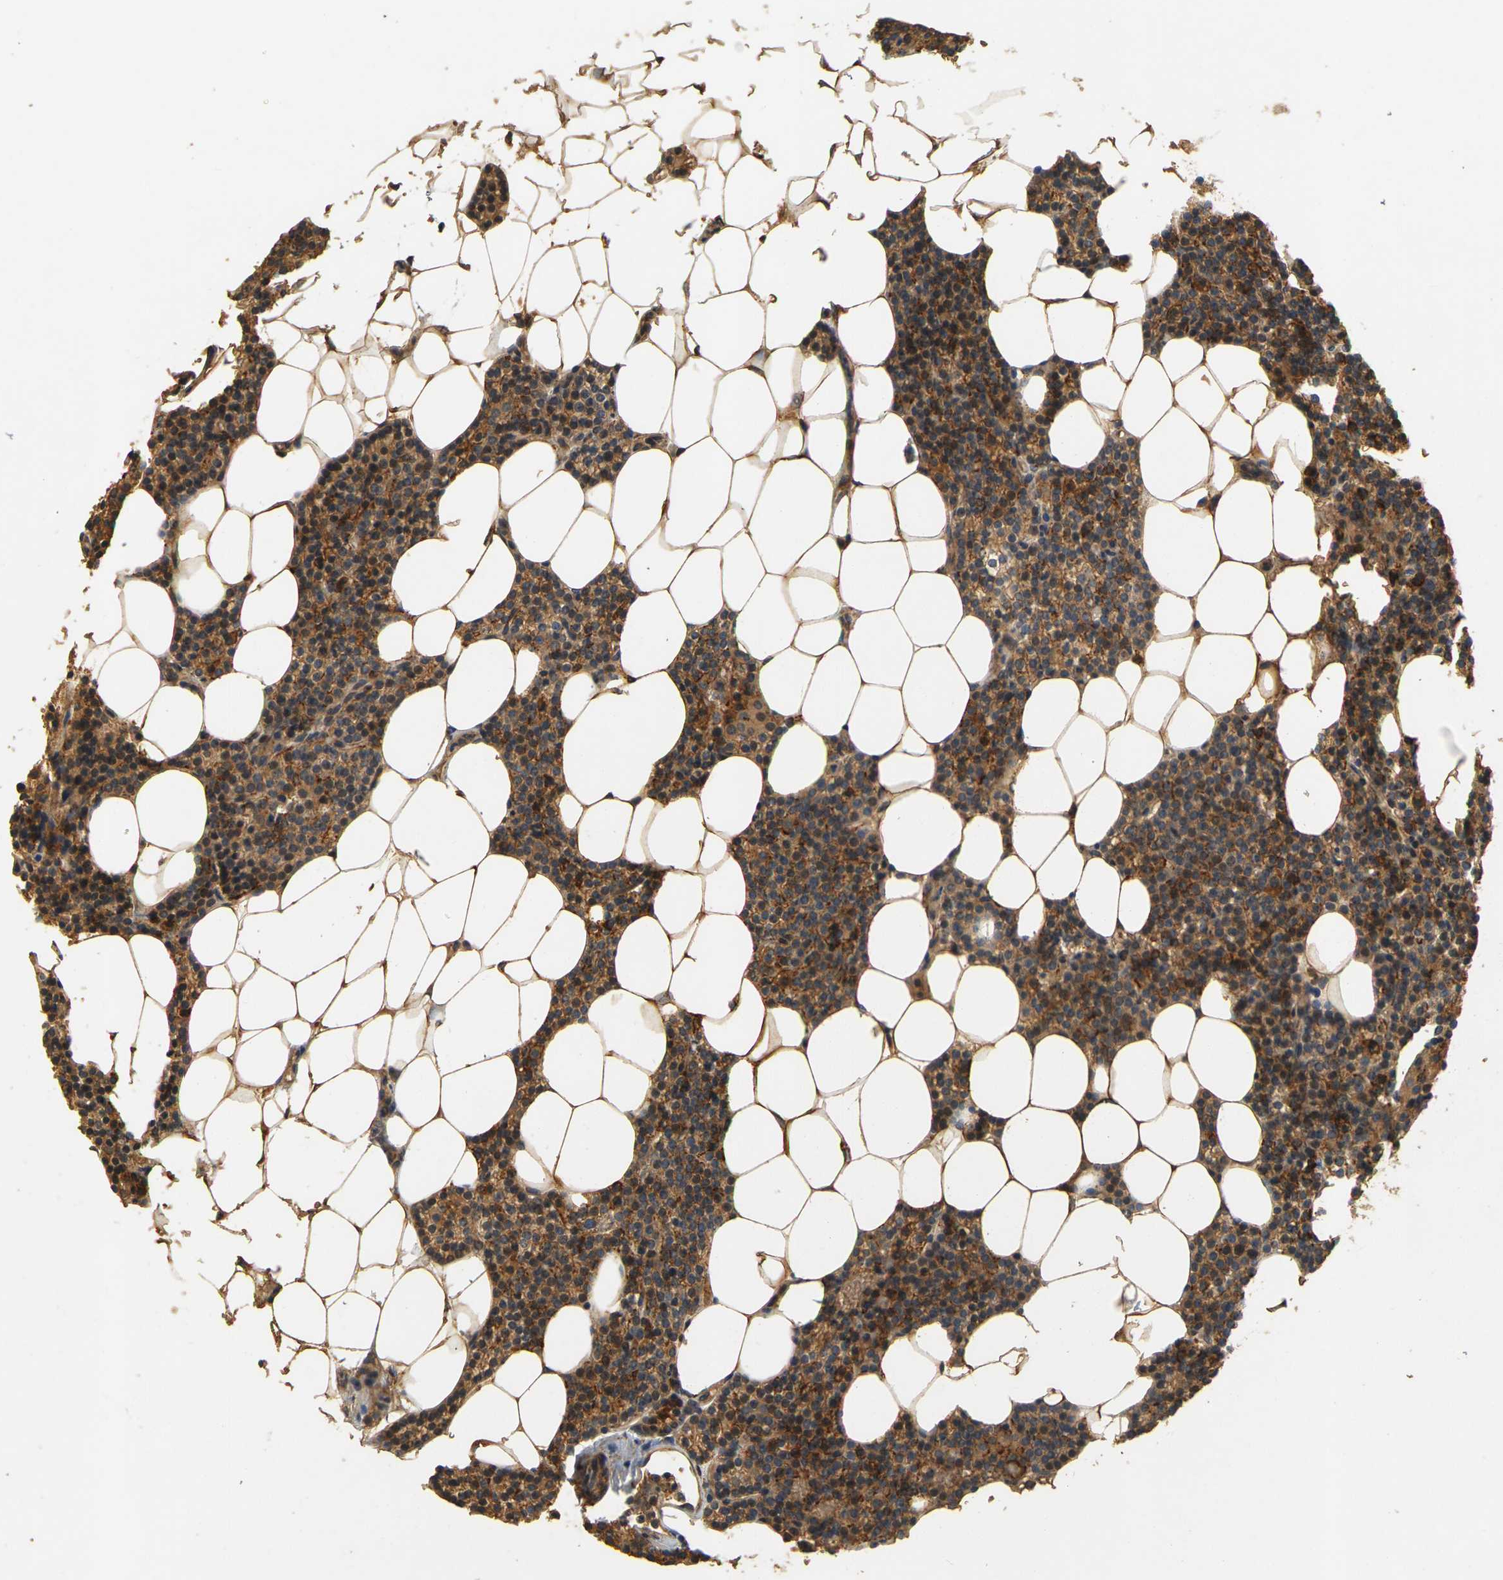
{"staining": {"intensity": "moderate", "quantity": ">75%", "location": "cytoplasmic/membranous"}, "tissue": "parathyroid gland", "cell_type": "Glandular cells", "image_type": "normal", "snomed": [{"axis": "morphology", "description": "Normal tissue, NOS"}, {"axis": "morphology", "description": "Adenoma, NOS"}, {"axis": "topography", "description": "Parathyroid gland"}], "caption": "Immunohistochemical staining of benign parathyroid gland displays moderate cytoplasmic/membranous protein staining in approximately >75% of glandular cells. Ihc stains the protein in brown and the nuclei are stained blue.", "gene": "MEGF9", "patient": {"sex": "female", "age": 51}}